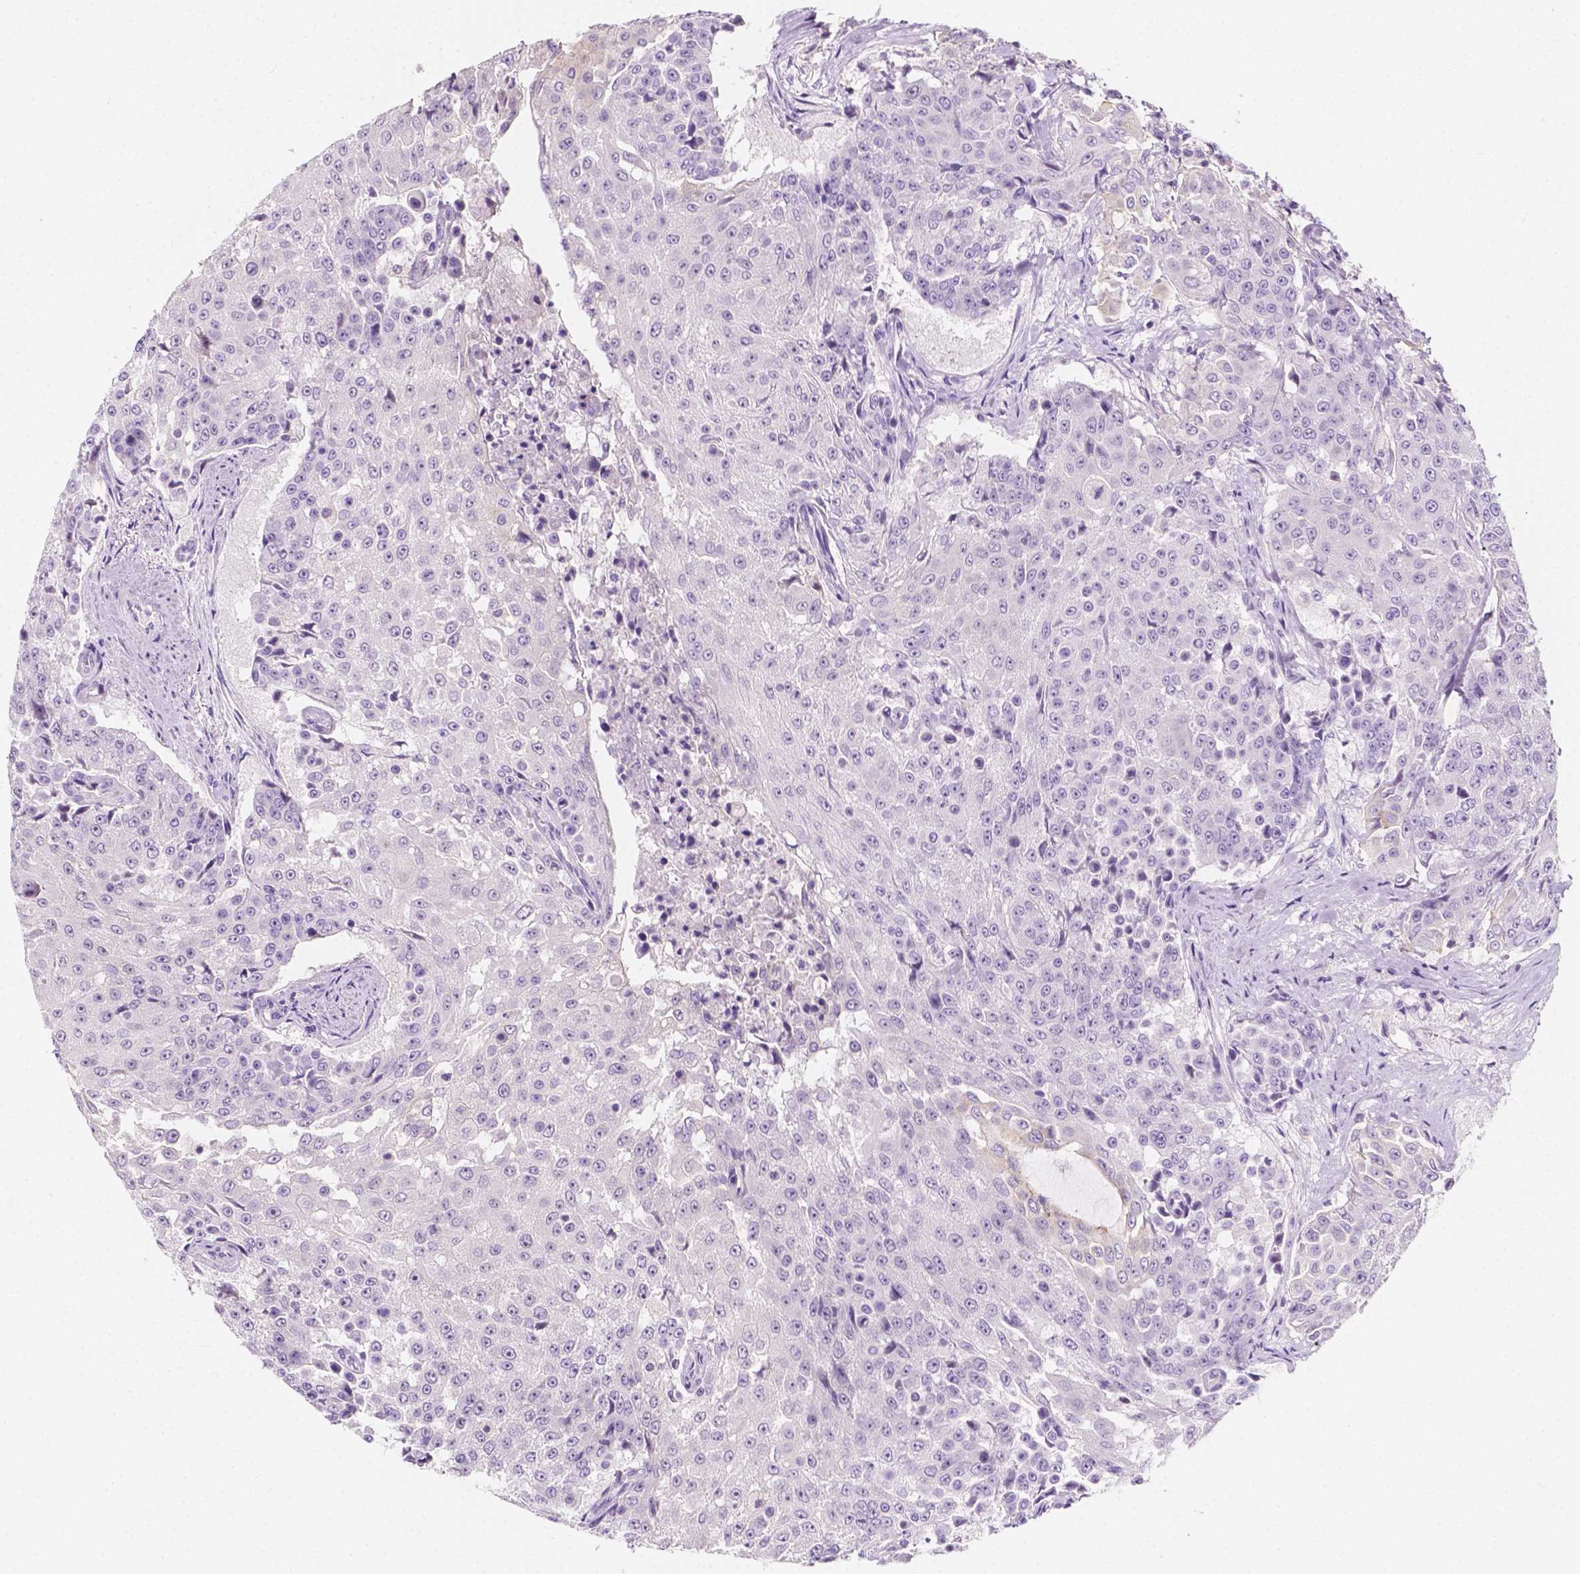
{"staining": {"intensity": "weak", "quantity": "<25%", "location": "cytoplasmic/membranous"}, "tissue": "urothelial cancer", "cell_type": "Tumor cells", "image_type": "cancer", "snomed": [{"axis": "morphology", "description": "Urothelial carcinoma, High grade"}, {"axis": "topography", "description": "Urinary bladder"}], "caption": "Tumor cells are negative for brown protein staining in urothelial cancer.", "gene": "SIRT2", "patient": {"sex": "female", "age": 63}}